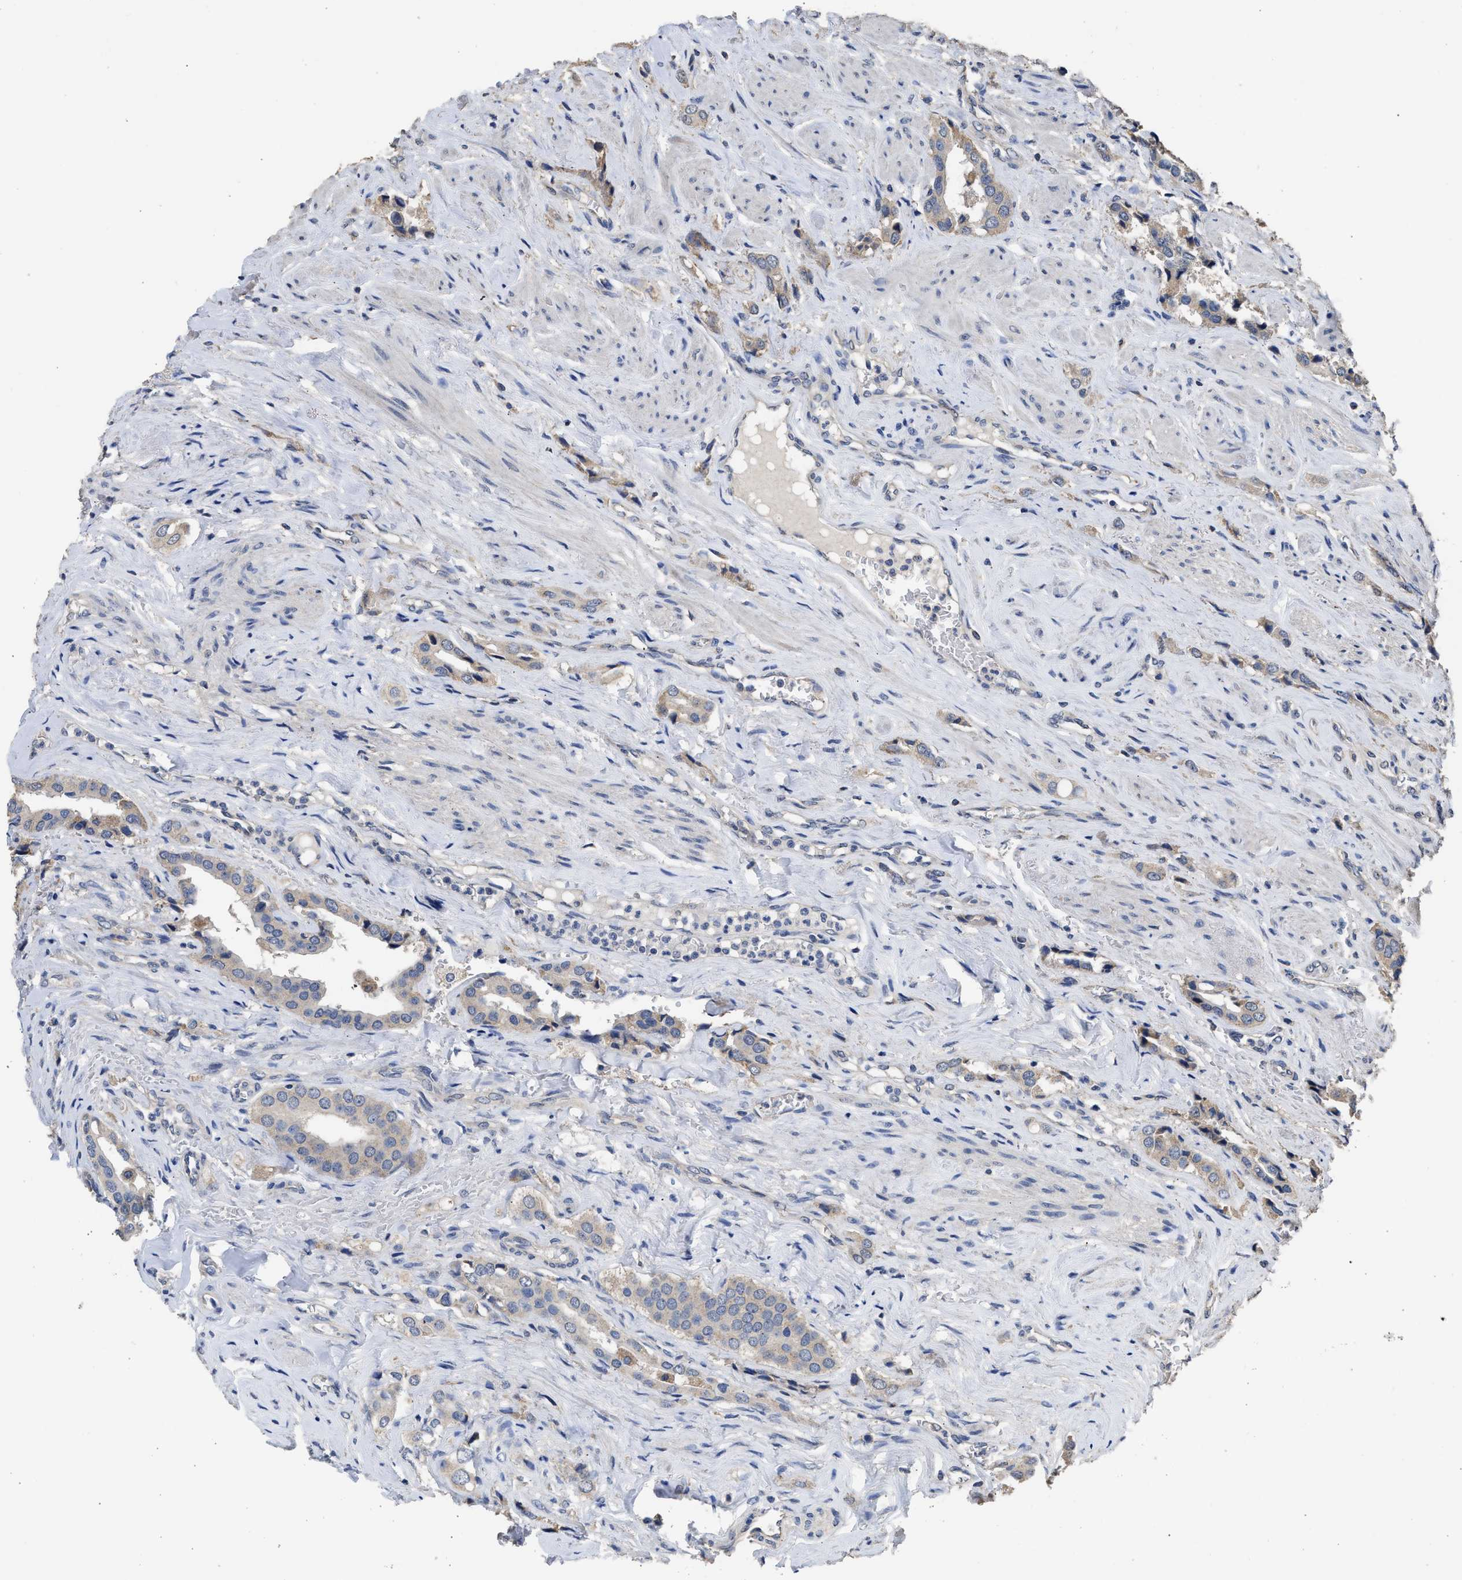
{"staining": {"intensity": "weak", "quantity": "25%-75%", "location": "cytoplasmic/membranous"}, "tissue": "prostate cancer", "cell_type": "Tumor cells", "image_type": "cancer", "snomed": [{"axis": "morphology", "description": "Adenocarcinoma, High grade"}, {"axis": "topography", "description": "Prostate"}], "caption": "Prostate cancer (high-grade adenocarcinoma) stained with a brown dye exhibits weak cytoplasmic/membranous positive staining in approximately 25%-75% of tumor cells.", "gene": "SPINT2", "patient": {"sex": "male", "age": 52}}